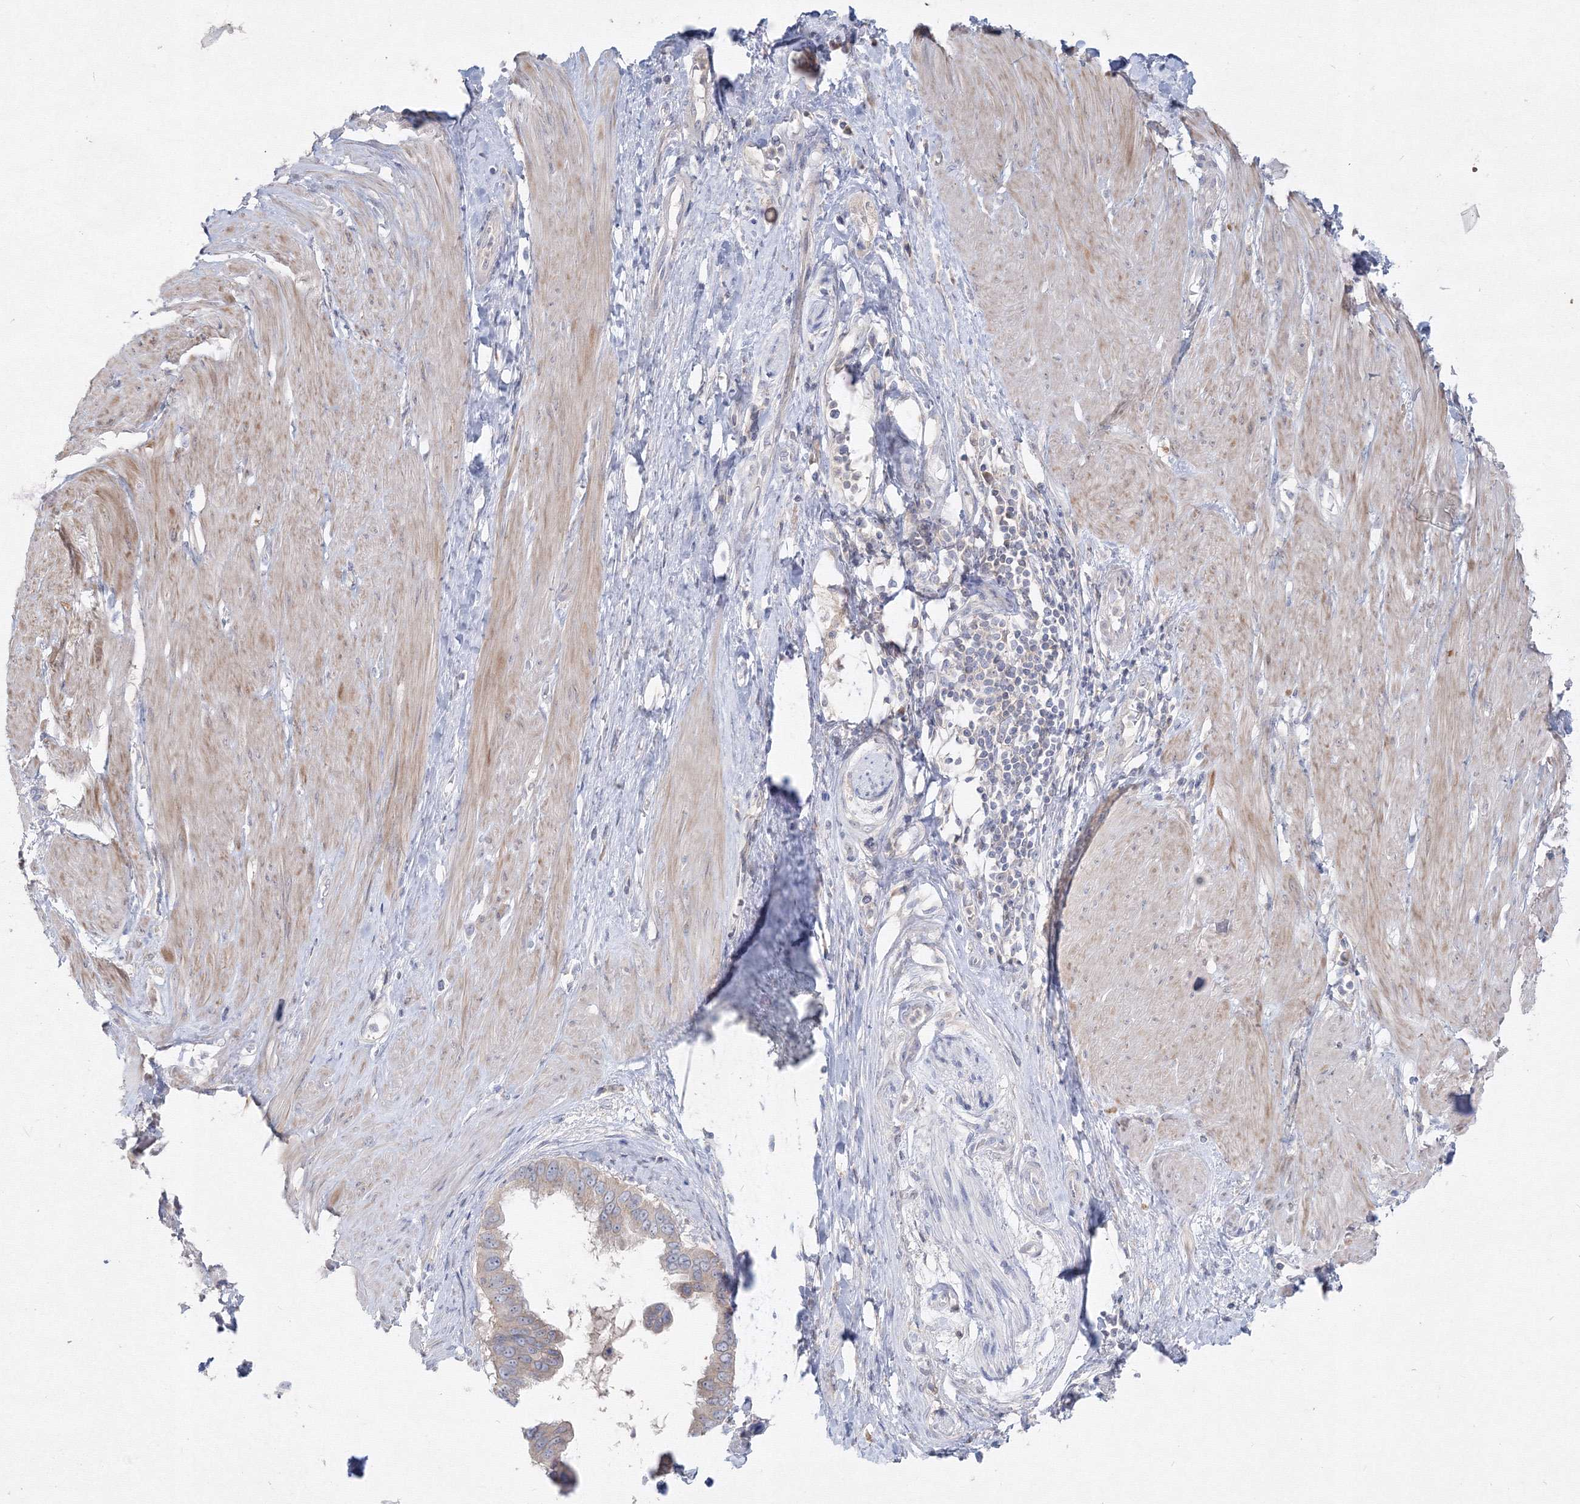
{"staining": {"intensity": "weak", "quantity": ">75%", "location": "cytoplasmic/membranous"}, "tissue": "pancreatic cancer", "cell_type": "Tumor cells", "image_type": "cancer", "snomed": [{"axis": "morphology", "description": "Adenocarcinoma, NOS"}, {"axis": "topography", "description": "Pancreas"}], "caption": "Pancreatic adenocarcinoma stained for a protein shows weak cytoplasmic/membranous positivity in tumor cells.", "gene": "FBXL8", "patient": {"sex": "female", "age": 56}}